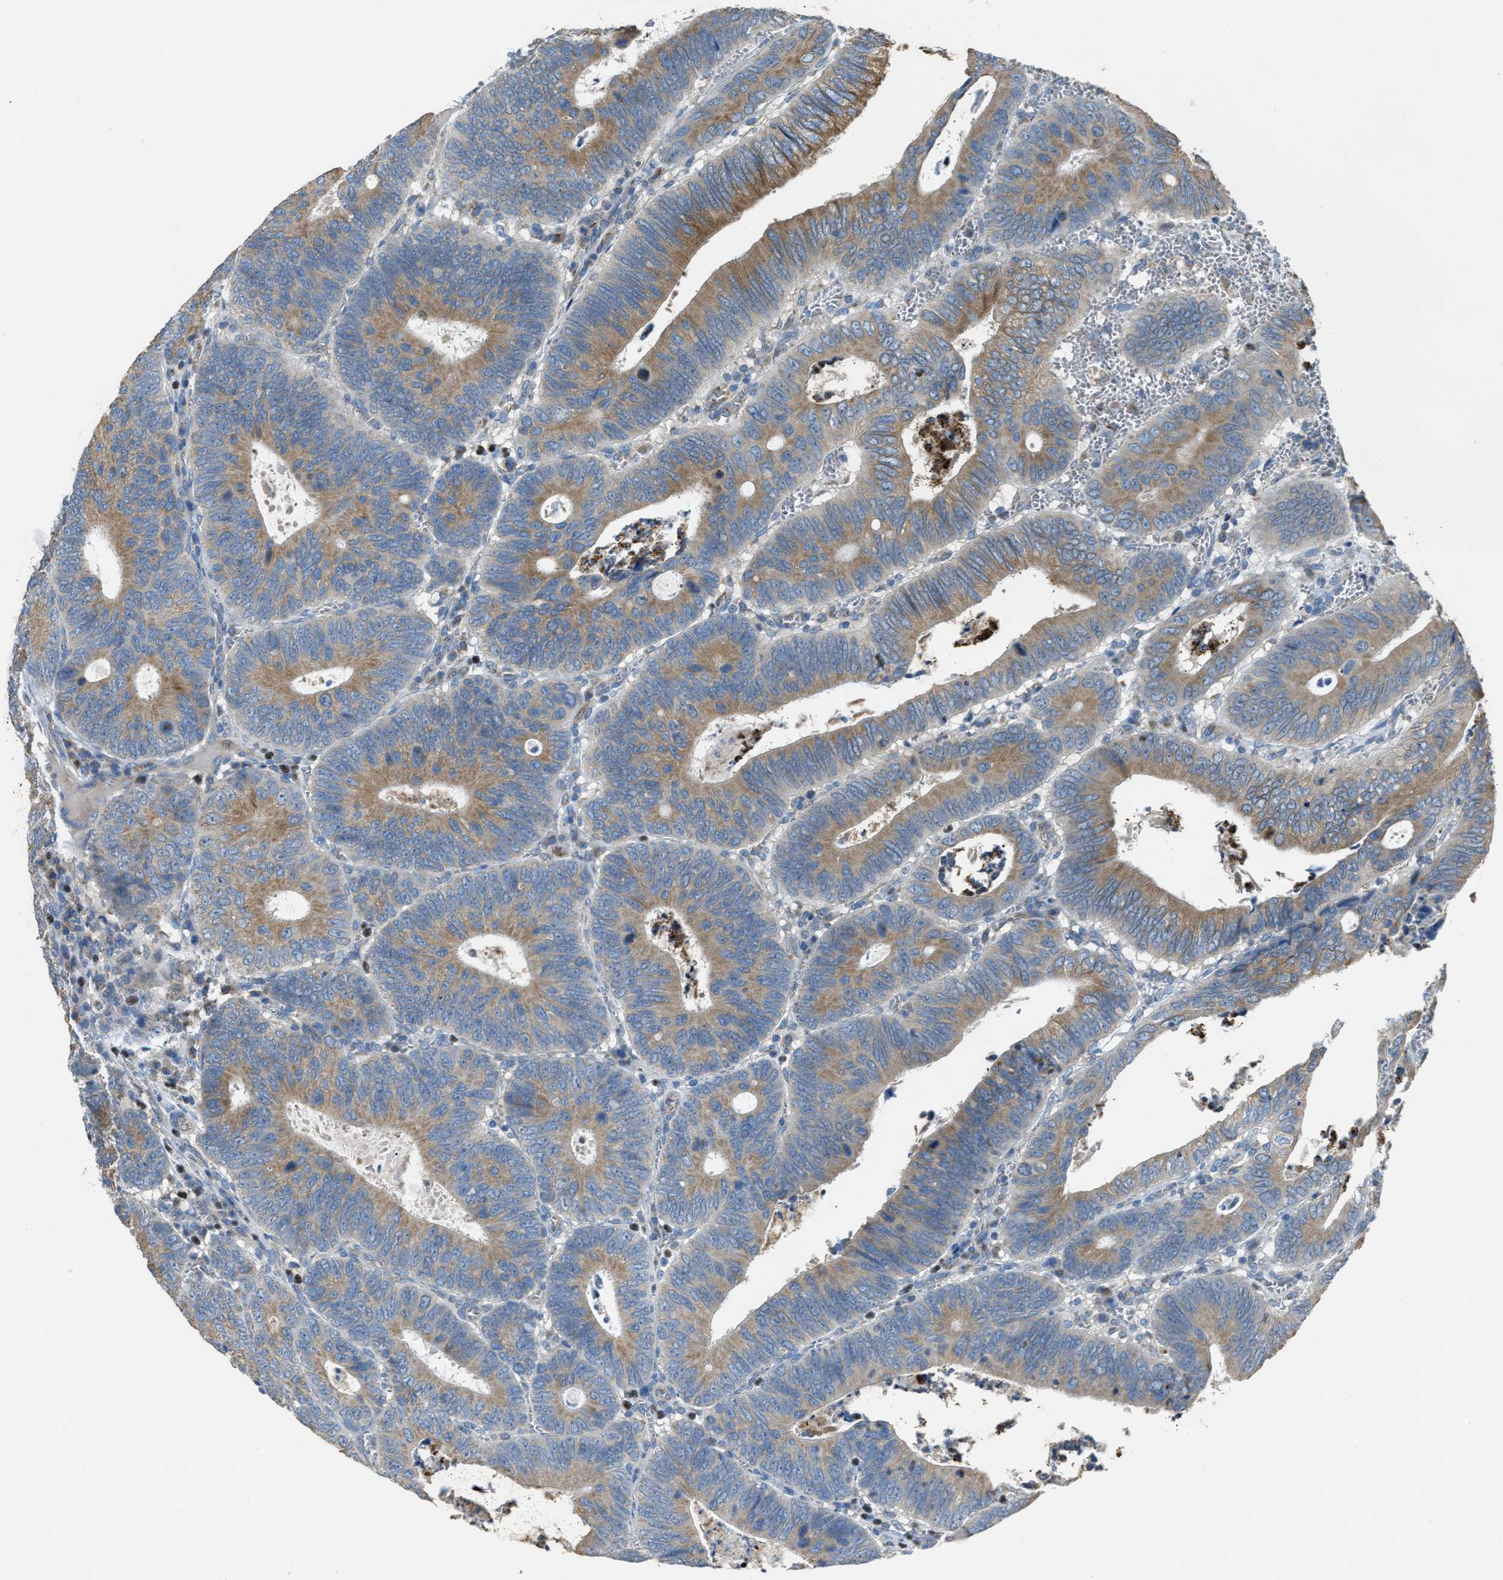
{"staining": {"intensity": "moderate", "quantity": ">75%", "location": "cytoplasmic/membranous"}, "tissue": "colorectal cancer", "cell_type": "Tumor cells", "image_type": "cancer", "snomed": [{"axis": "morphology", "description": "Inflammation, NOS"}, {"axis": "morphology", "description": "Adenocarcinoma, NOS"}, {"axis": "topography", "description": "Colon"}], "caption": "A brown stain labels moderate cytoplasmic/membranous expression of a protein in colorectal cancer (adenocarcinoma) tumor cells.", "gene": "SLC25A11", "patient": {"sex": "male", "age": 72}}